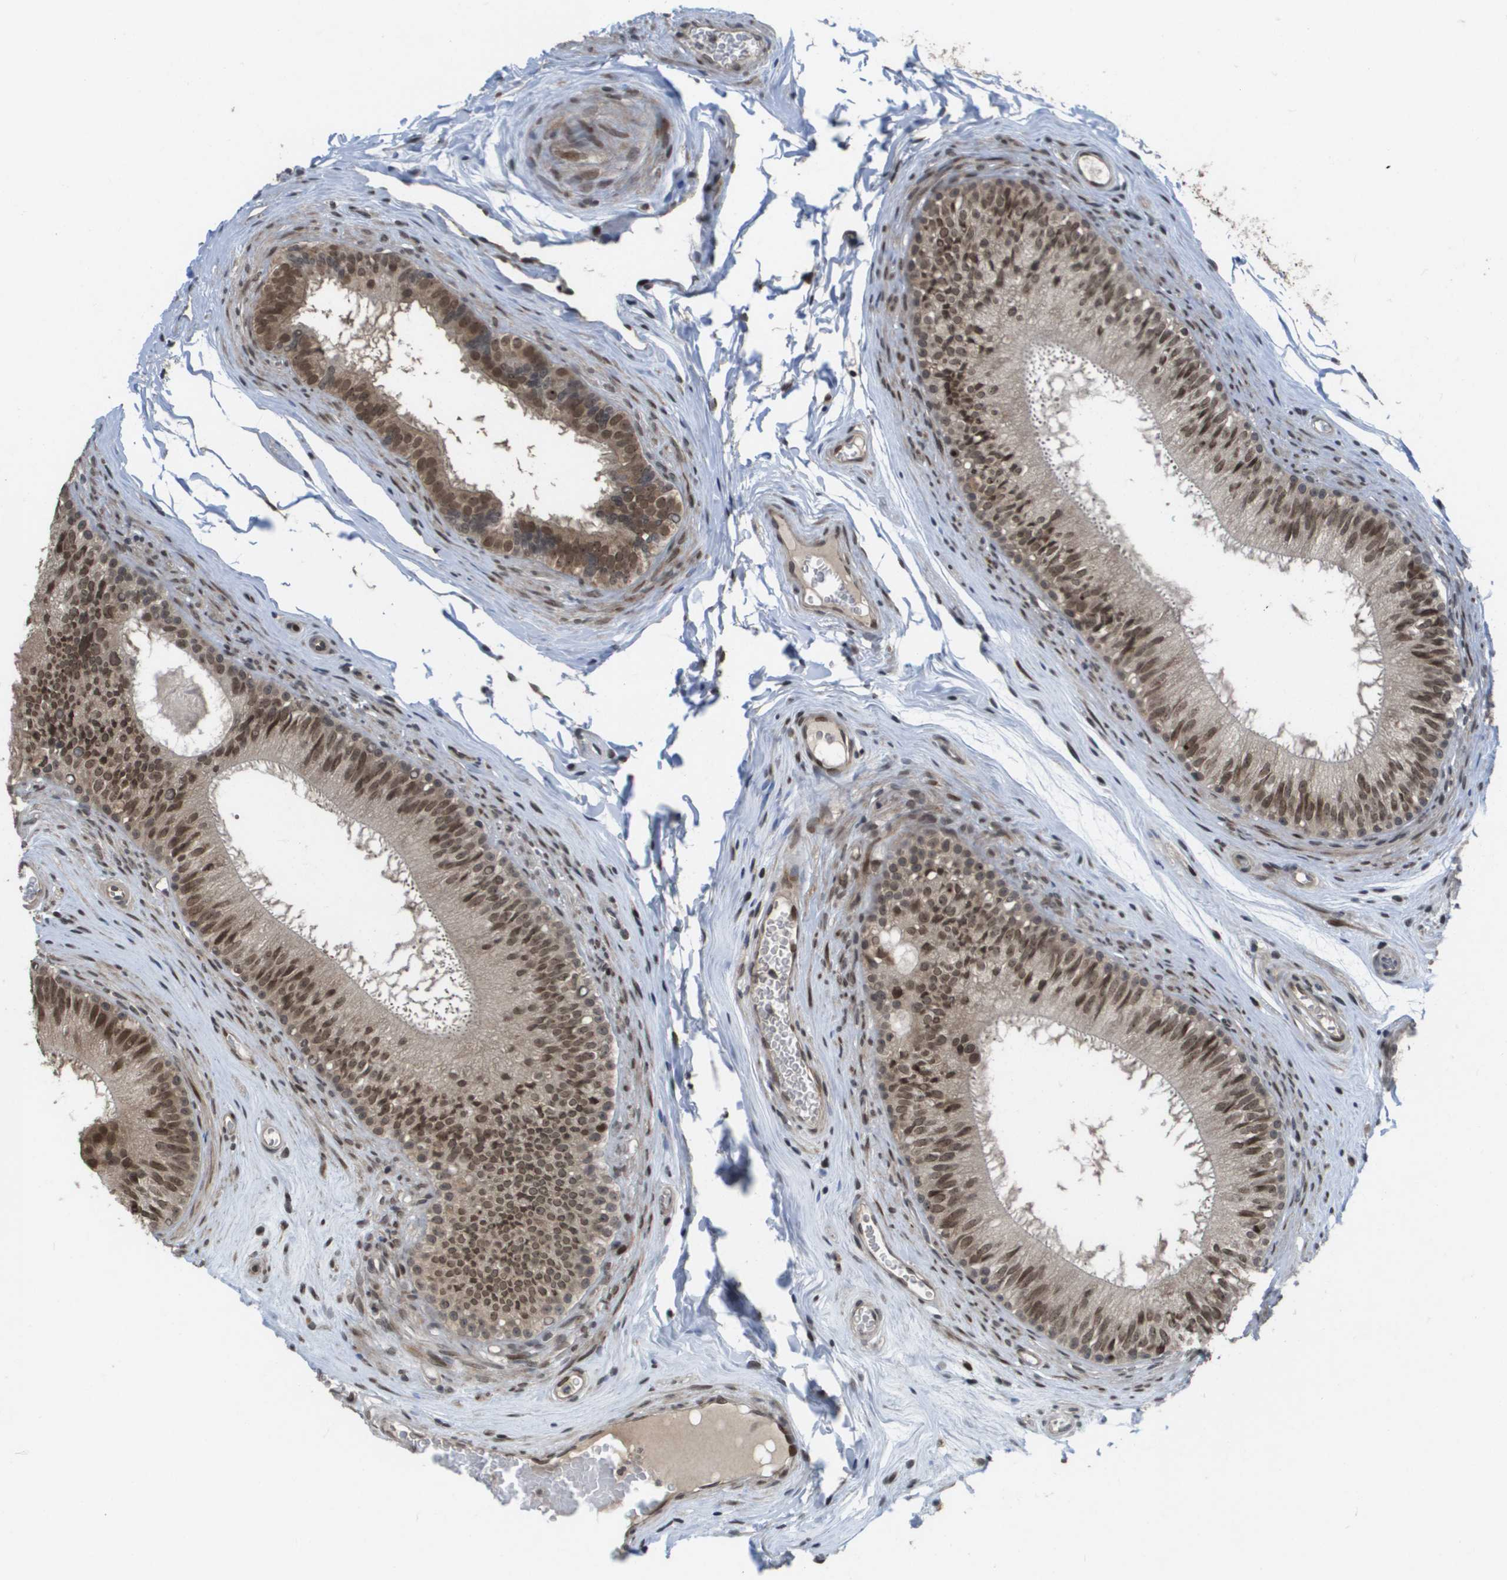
{"staining": {"intensity": "moderate", "quantity": ">75%", "location": "nuclear"}, "tissue": "epididymis", "cell_type": "Glandular cells", "image_type": "normal", "snomed": [{"axis": "morphology", "description": "Normal tissue, NOS"}, {"axis": "topography", "description": "Testis"}, {"axis": "topography", "description": "Epididymis"}], "caption": "Glandular cells exhibit medium levels of moderate nuclear staining in about >75% of cells in benign human epididymis.", "gene": "KAT5", "patient": {"sex": "male", "age": 36}}